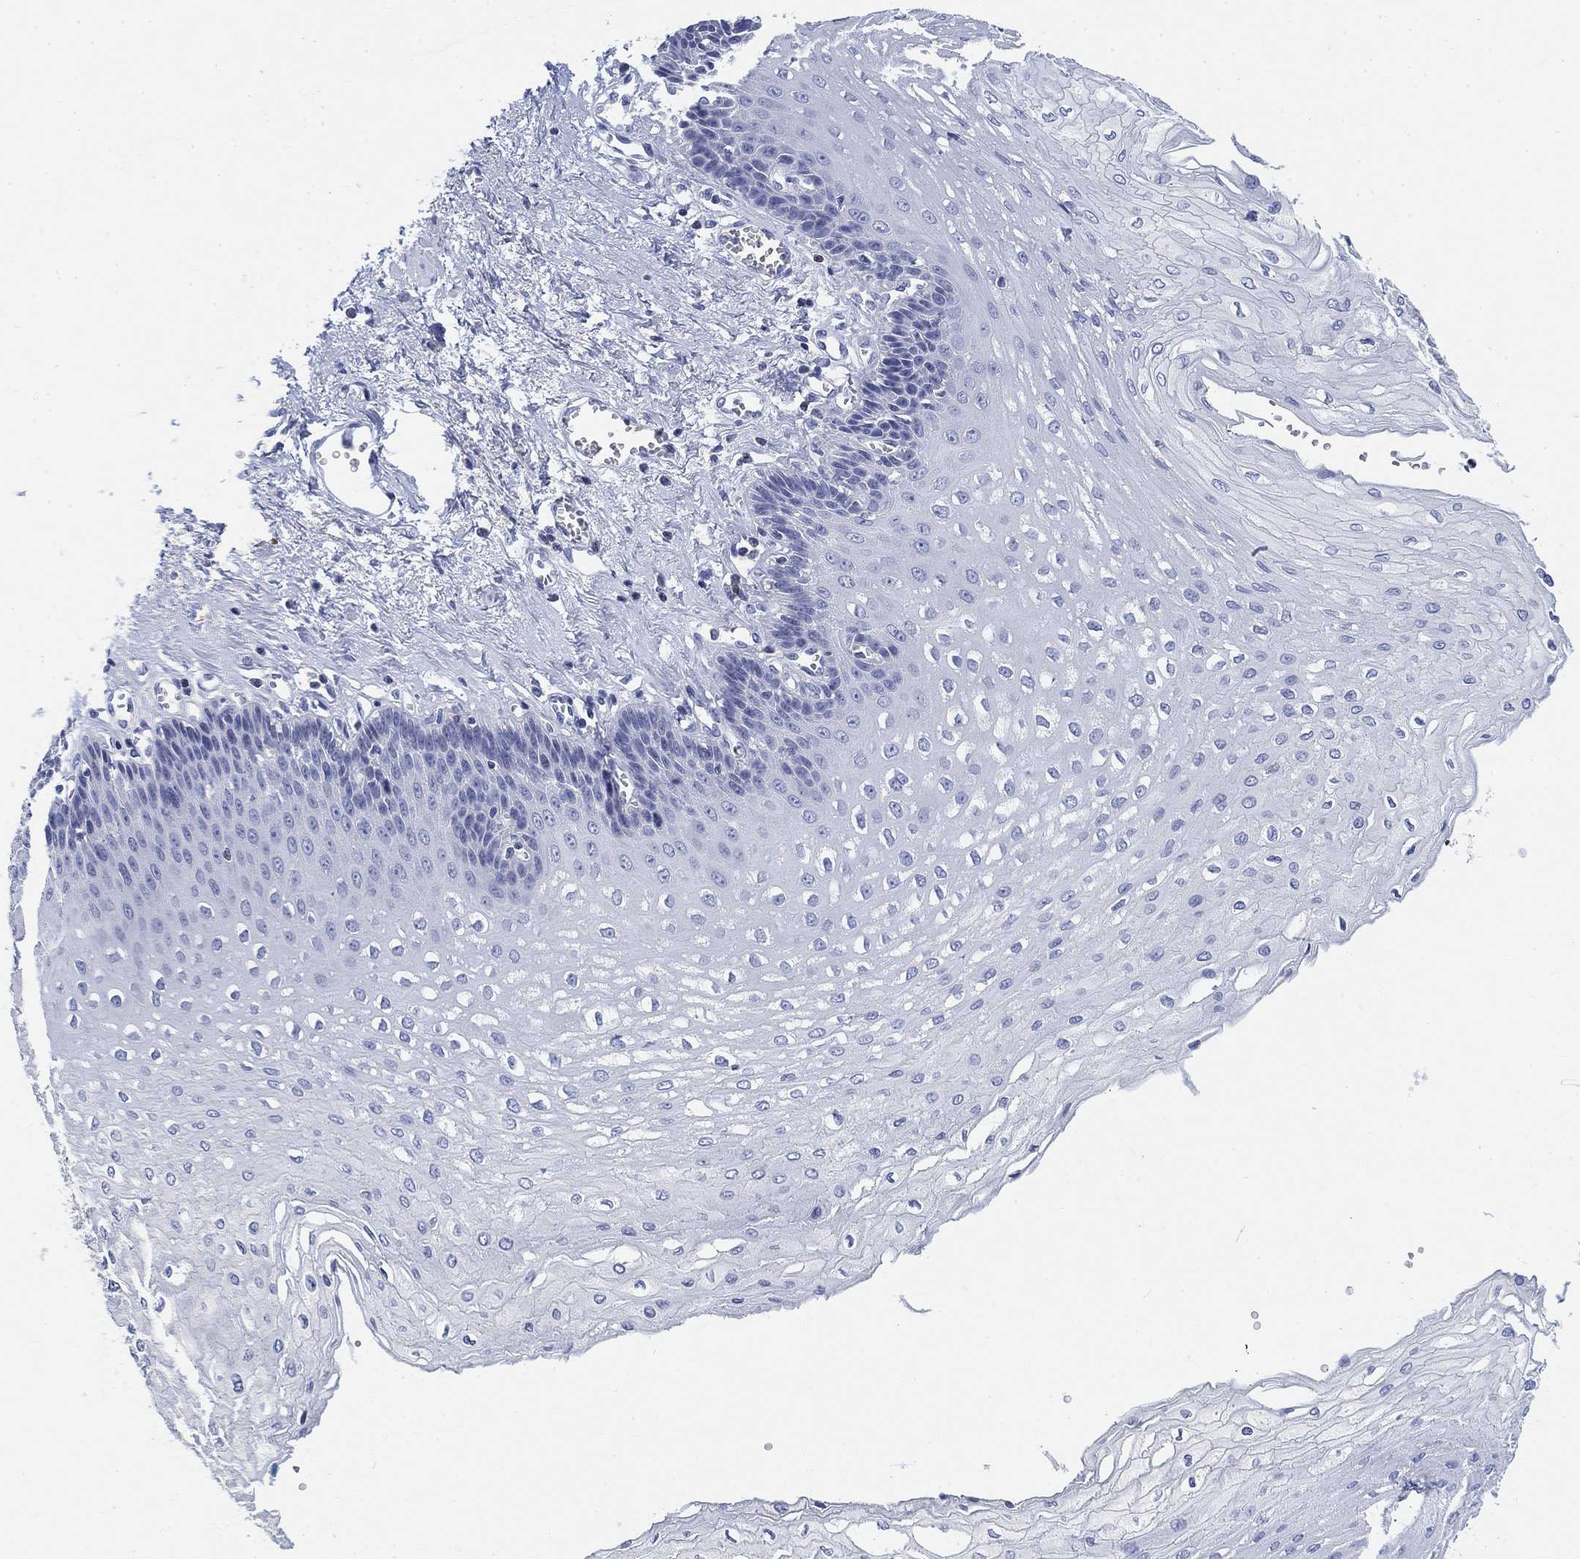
{"staining": {"intensity": "negative", "quantity": "none", "location": "none"}, "tissue": "esophagus", "cell_type": "Squamous epithelial cells", "image_type": "normal", "snomed": [{"axis": "morphology", "description": "Normal tissue, NOS"}, {"axis": "topography", "description": "Esophagus"}], "caption": "The histopathology image demonstrates no significant expression in squamous epithelial cells of esophagus. (DAB (3,3'-diaminobenzidine) immunohistochemistry visualized using brightfield microscopy, high magnification).", "gene": "FYB1", "patient": {"sex": "female", "age": 62}}